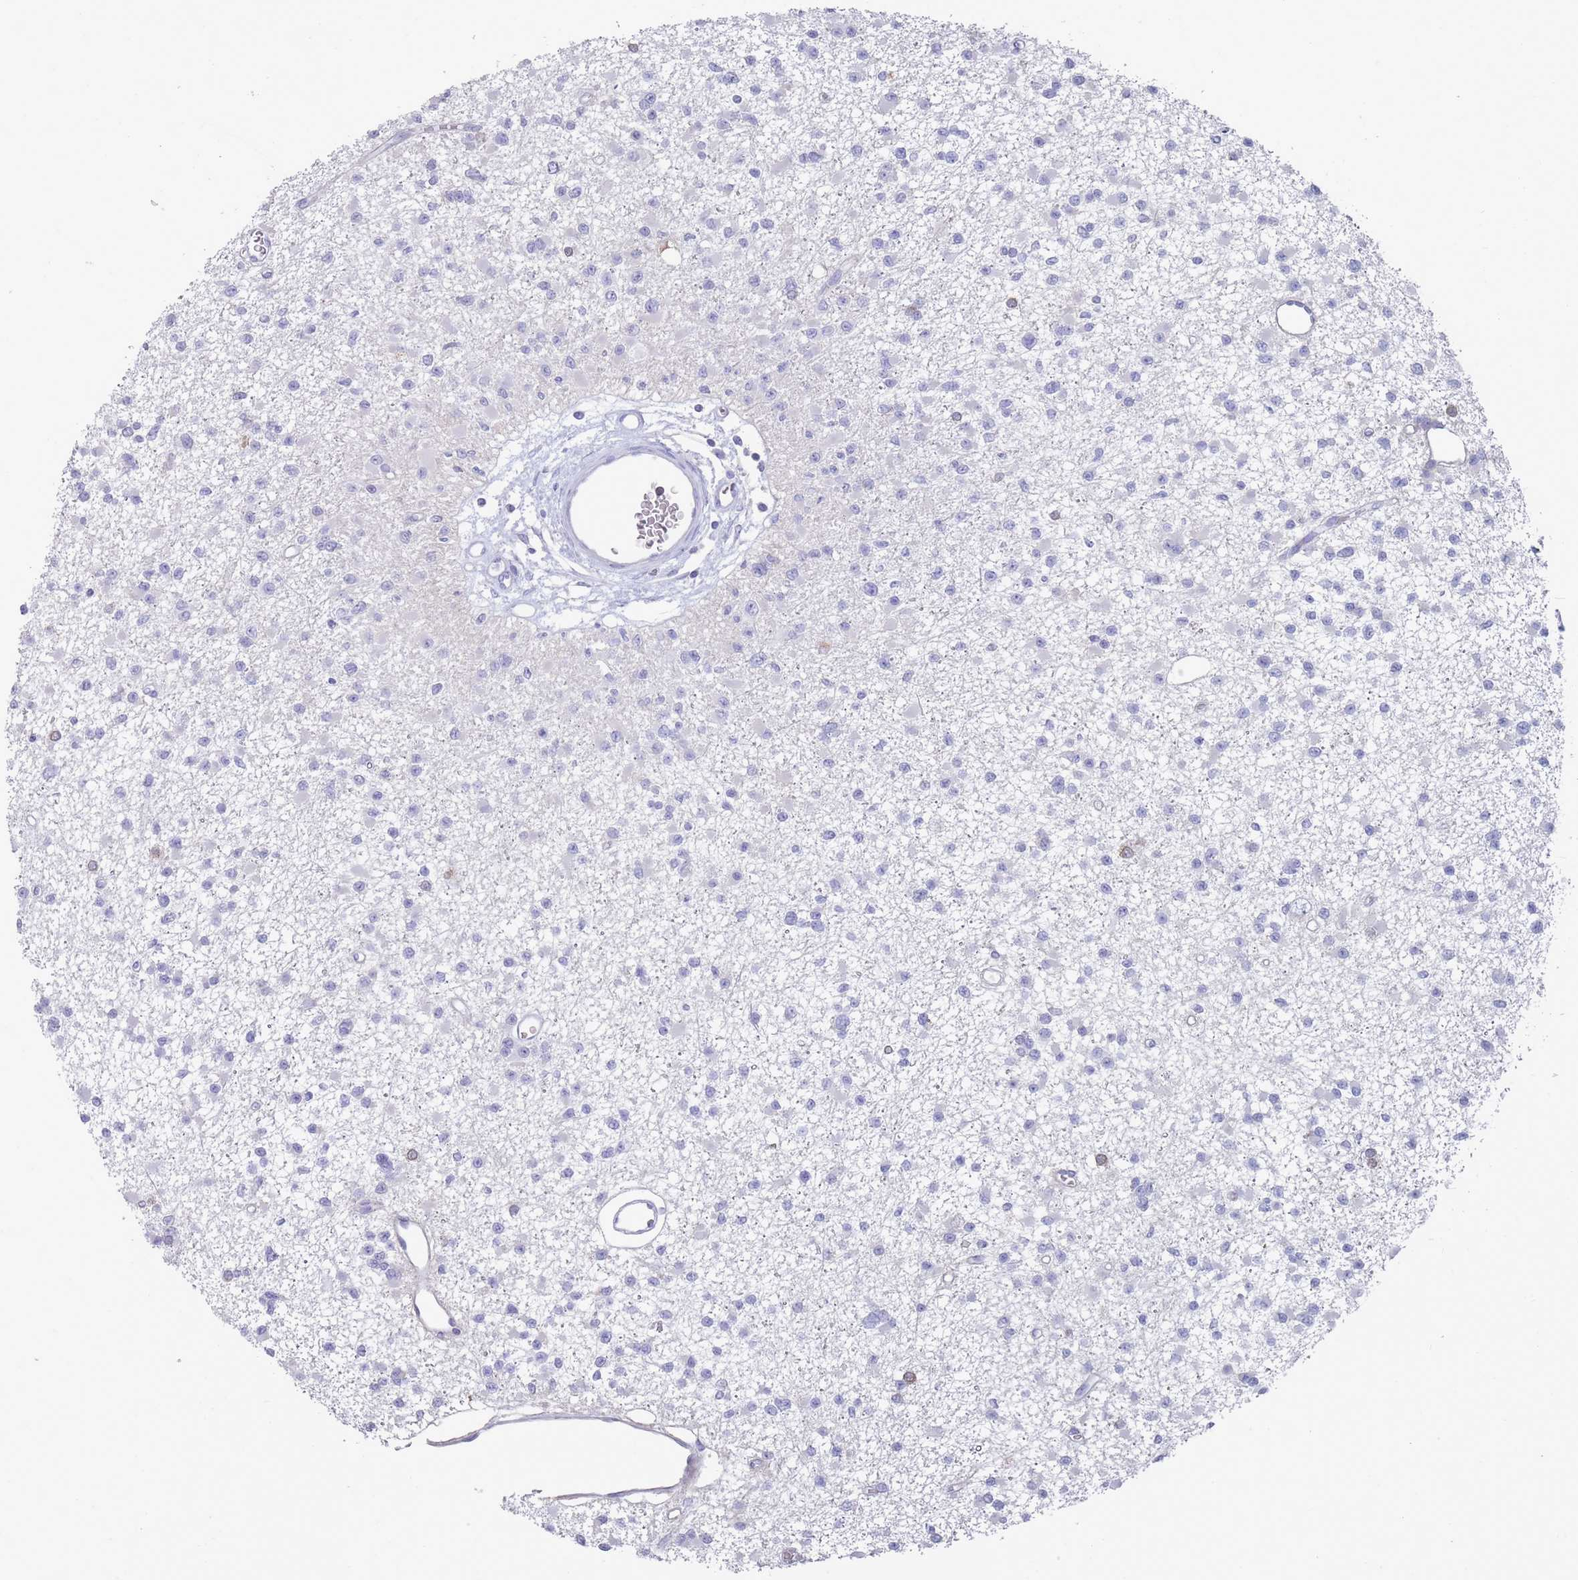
{"staining": {"intensity": "negative", "quantity": "none", "location": "none"}, "tissue": "glioma", "cell_type": "Tumor cells", "image_type": "cancer", "snomed": [{"axis": "morphology", "description": "Glioma, malignant, Low grade"}, {"axis": "topography", "description": "Brain"}], "caption": "Glioma stained for a protein using immunohistochemistry reveals no staining tumor cells.", "gene": "ST8SIA5", "patient": {"sex": "female", "age": 22}}